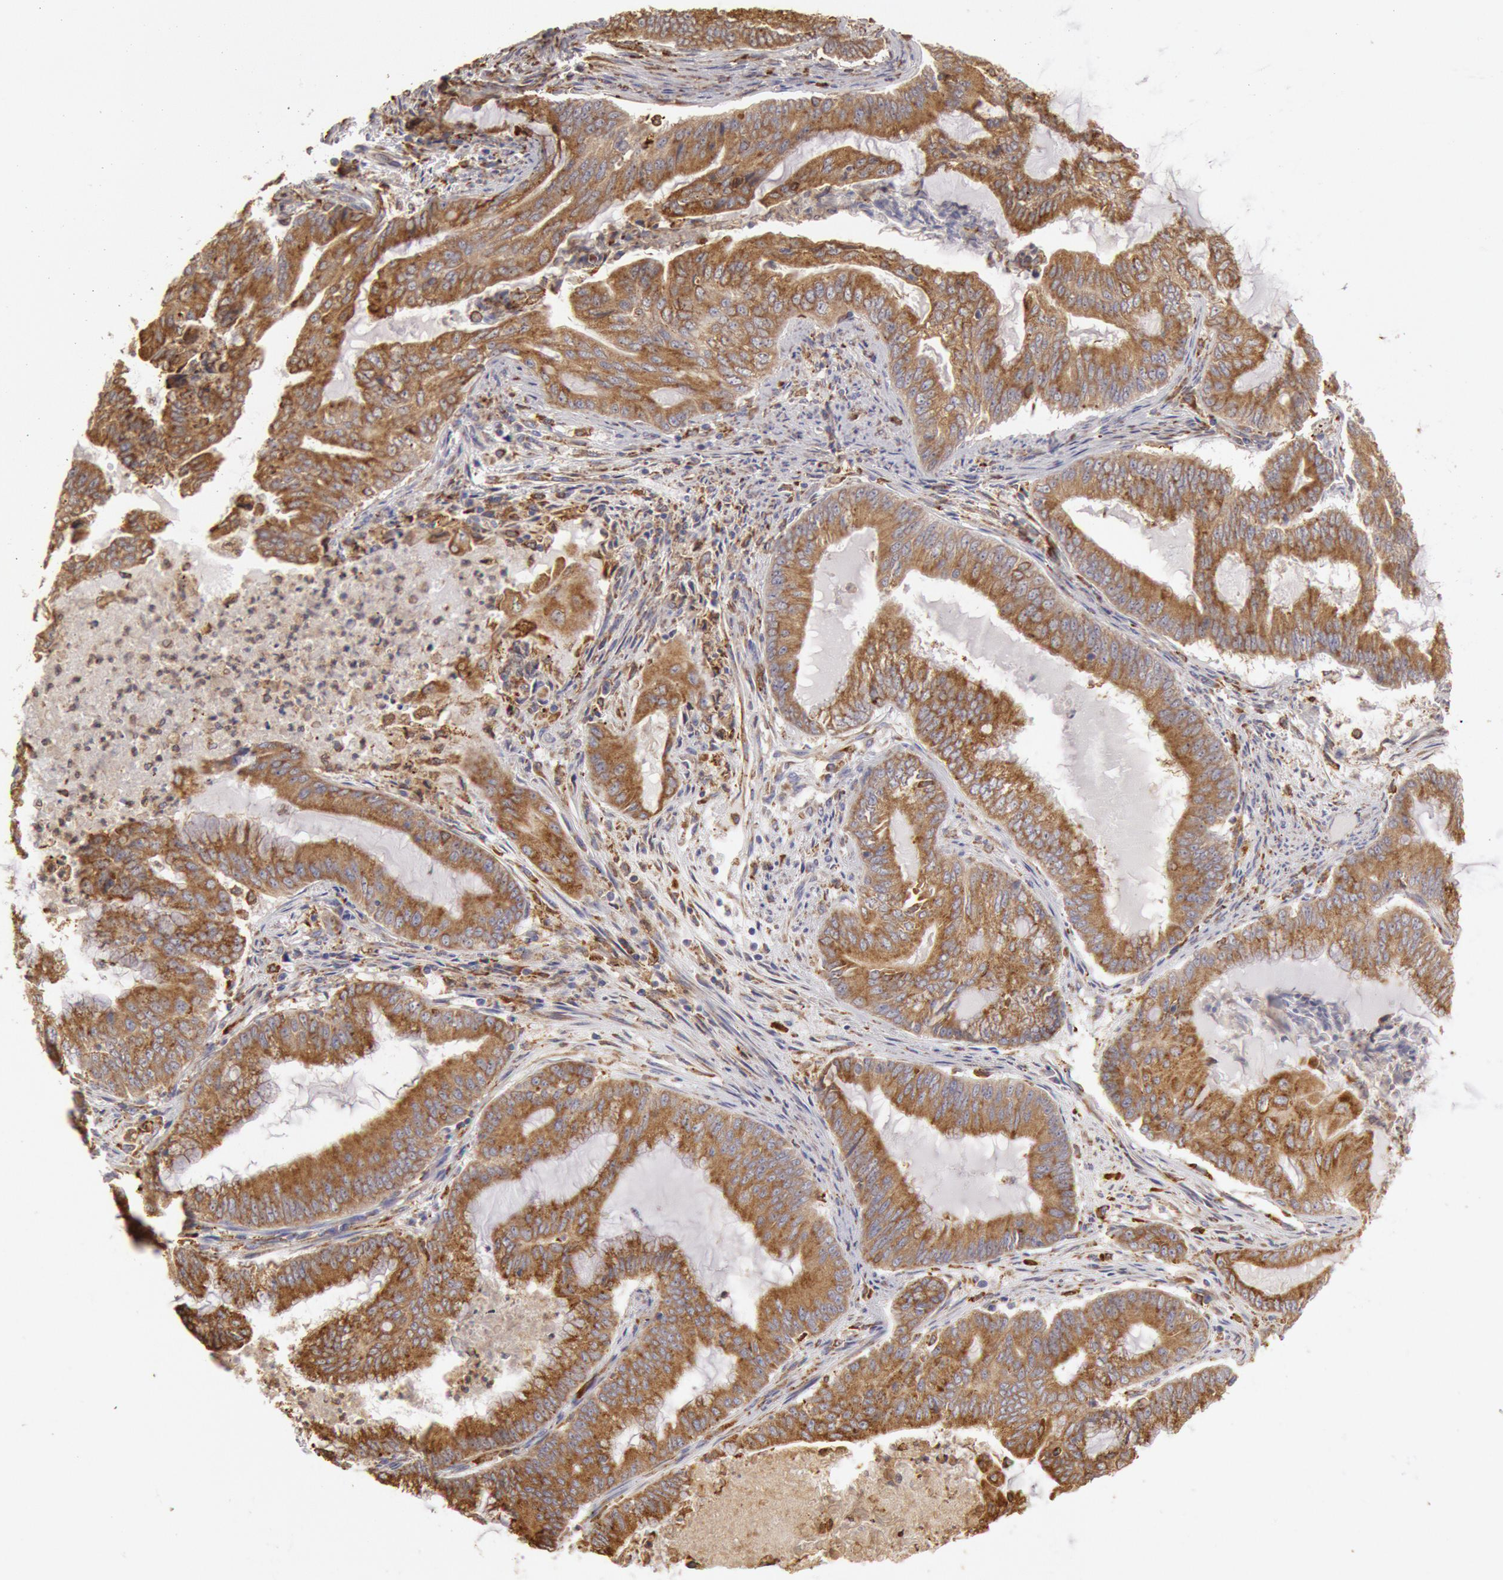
{"staining": {"intensity": "moderate", "quantity": ">75%", "location": "cytoplasmic/membranous"}, "tissue": "endometrial cancer", "cell_type": "Tumor cells", "image_type": "cancer", "snomed": [{"axis": "morphology", "description": "Adenocarcinoma, NOS"}, {"axis": "topography", "description": "Endometrium"}], "caption": "Moderate cytoplasmic/membranous expression is seen in about >75% of tumor cells in adenocarcinoma (endometrial). The staining is performed using DAB (3,3'-diaminobenzidine) brown chromogen to label protein expression. The nuclei are counter-stained blue using hematoxylin.", "gene": "ERP44", "patient": {"sex": "female", "age": 63}}